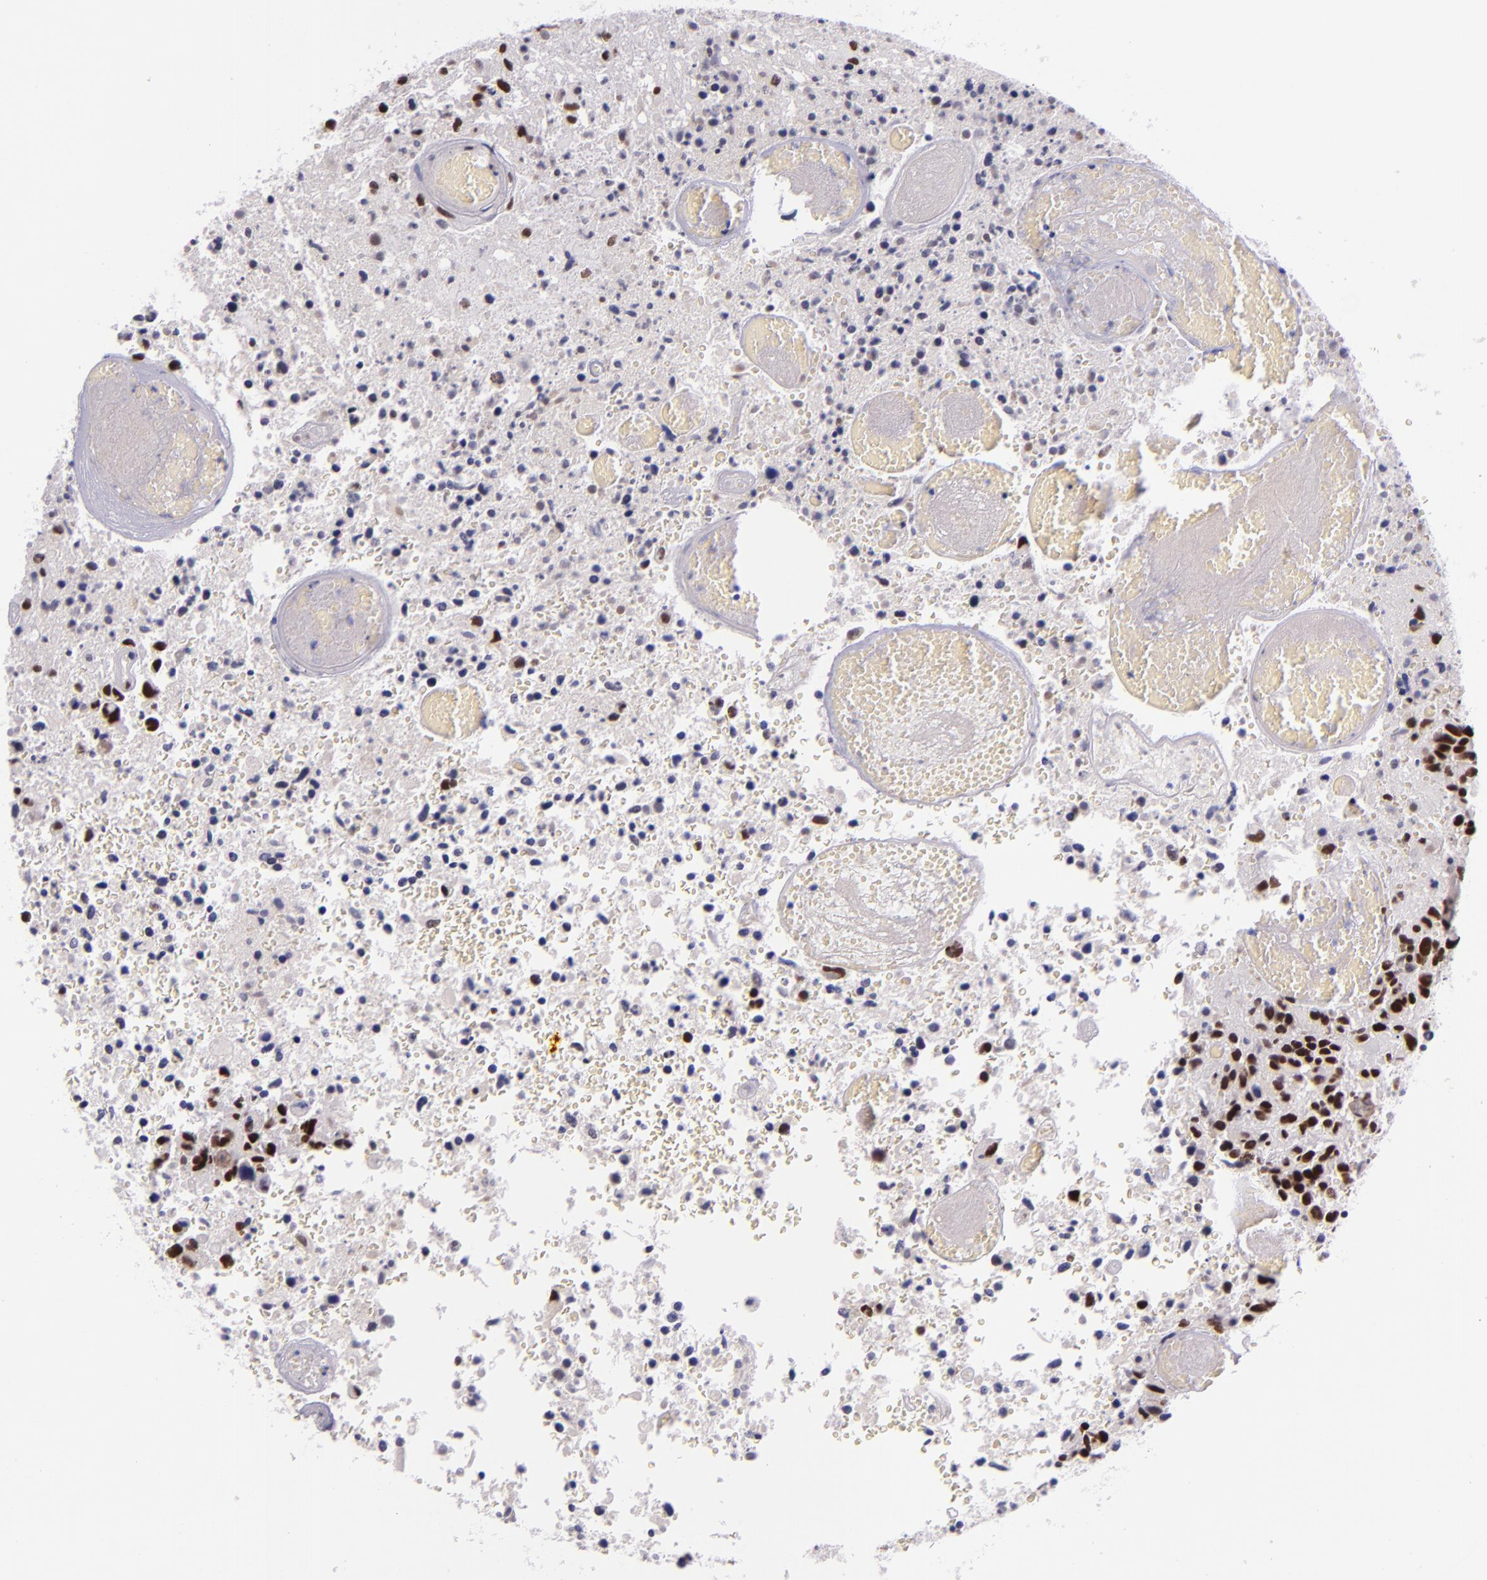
{"staining": {"intensity": "strong", "quantity": "25%-75%", "location": "nuclear"}, "tissue": "glioma", "cell_type": "Tumor cells", "image_type": "cancer", "snomed": [{"axis": "morphology", "description": "Glioma, malignant, High grade"}, {"axis": "topography", "description": "Brain"}], "caption": "Brown immunohistochemical staining in human malignant glioma (high-grade) shows strong nuclear positivity in approximately 25%-75% of tumor cells.", "gene": "GPKOW", "patient": {"sex": "male", "age": 72}}